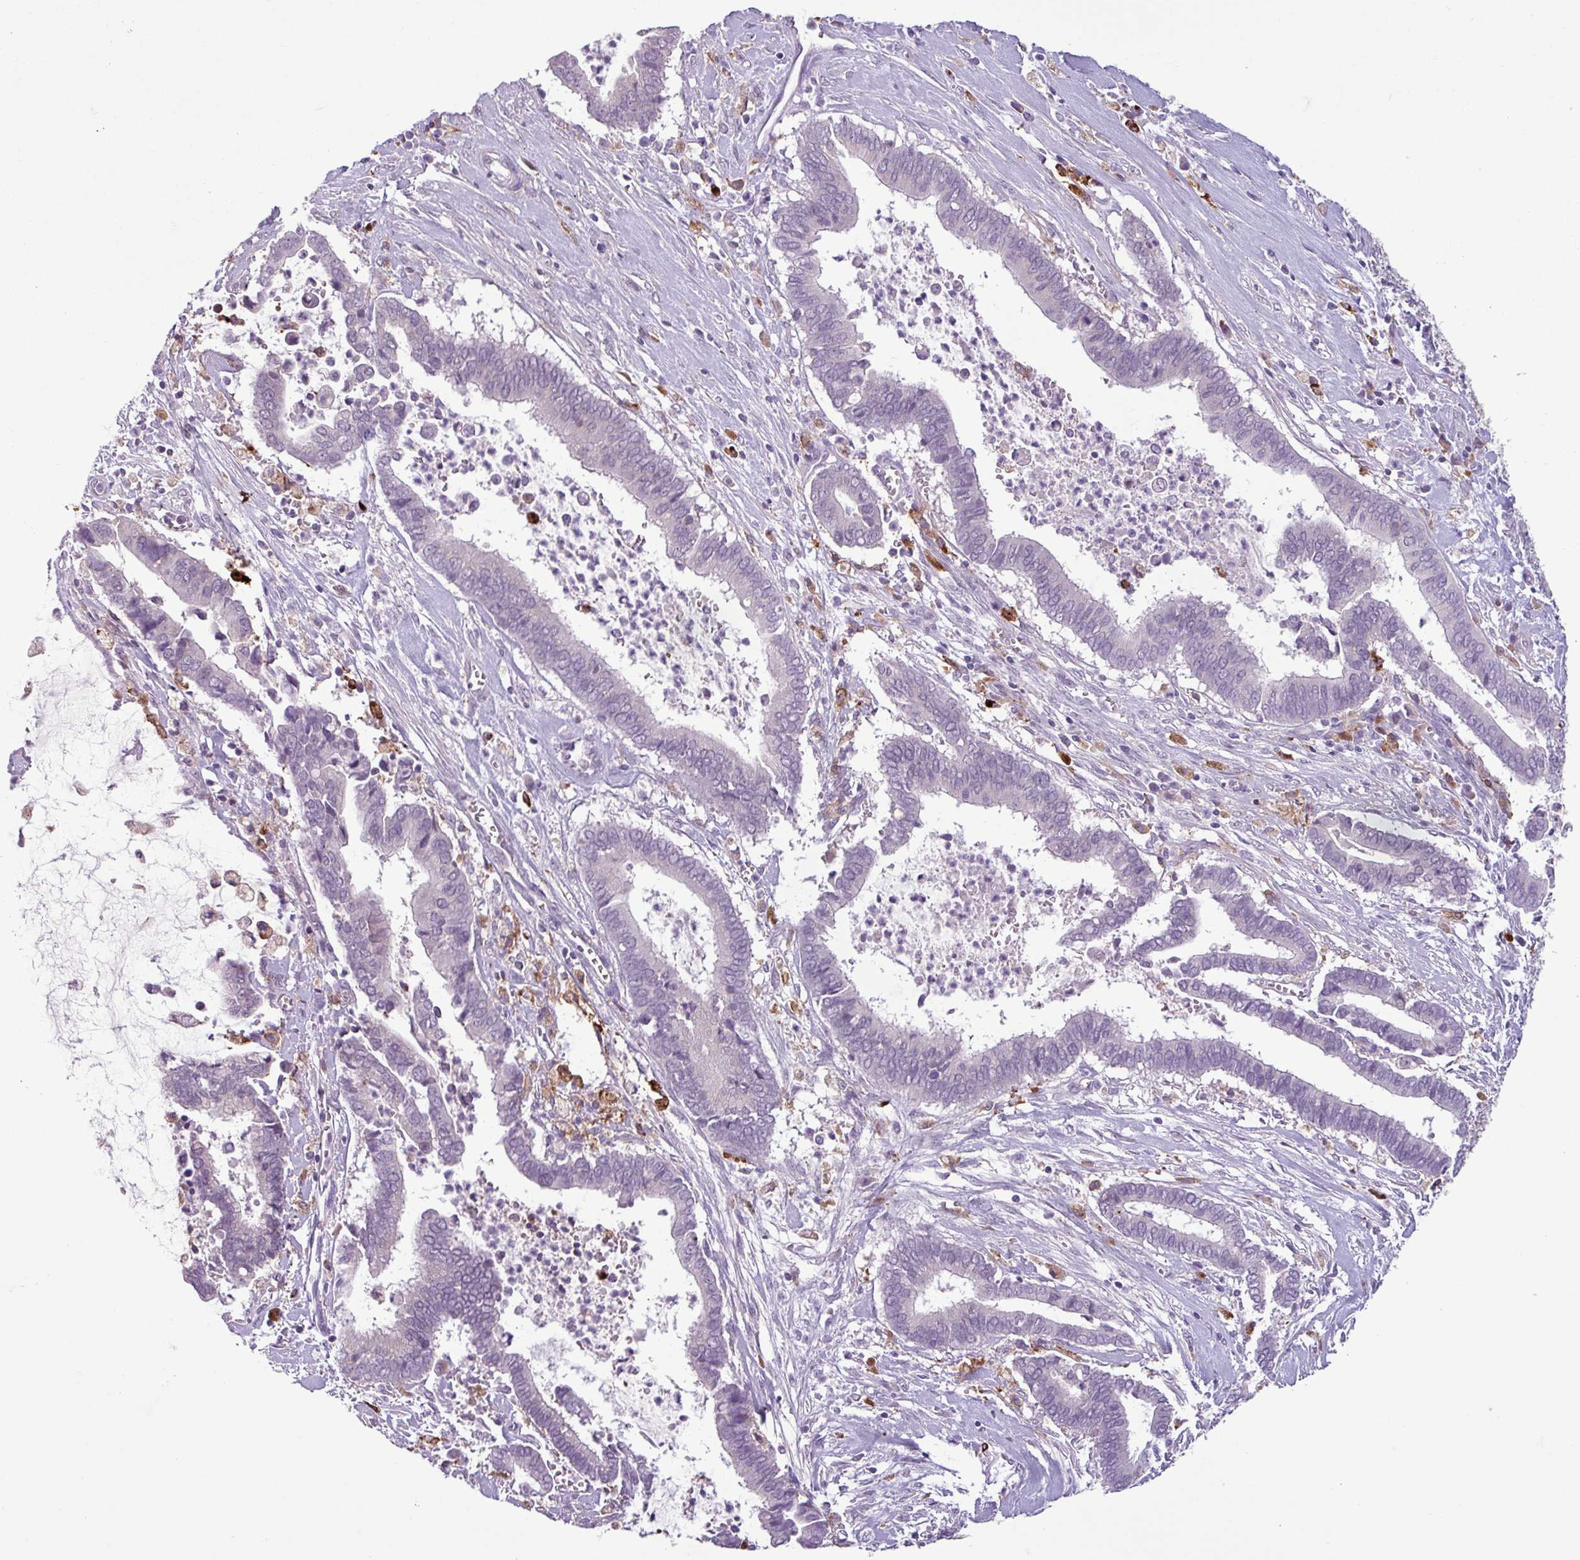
{"staining": {"intensity": "weak", "quantity": "25%-75%", "location": "cytoplasmic/membranous"}, "tissue": "cervical cancer", "cell_type": "Tumor cells", "image_type": "cancer", "snomed": [{"axis": "morphology", "description": "Adenocarcinoma, NOS"}, {"axis": "topography", "description": "Cervix"}], "caption": "Cervical cancer stained with a brown dye displays weak cytoplasmic/membranous positive expression in approximately 25%-75% of tumor cells.", "gene": "C9orf24", "patient": {"sex": "female", "age": 44}}